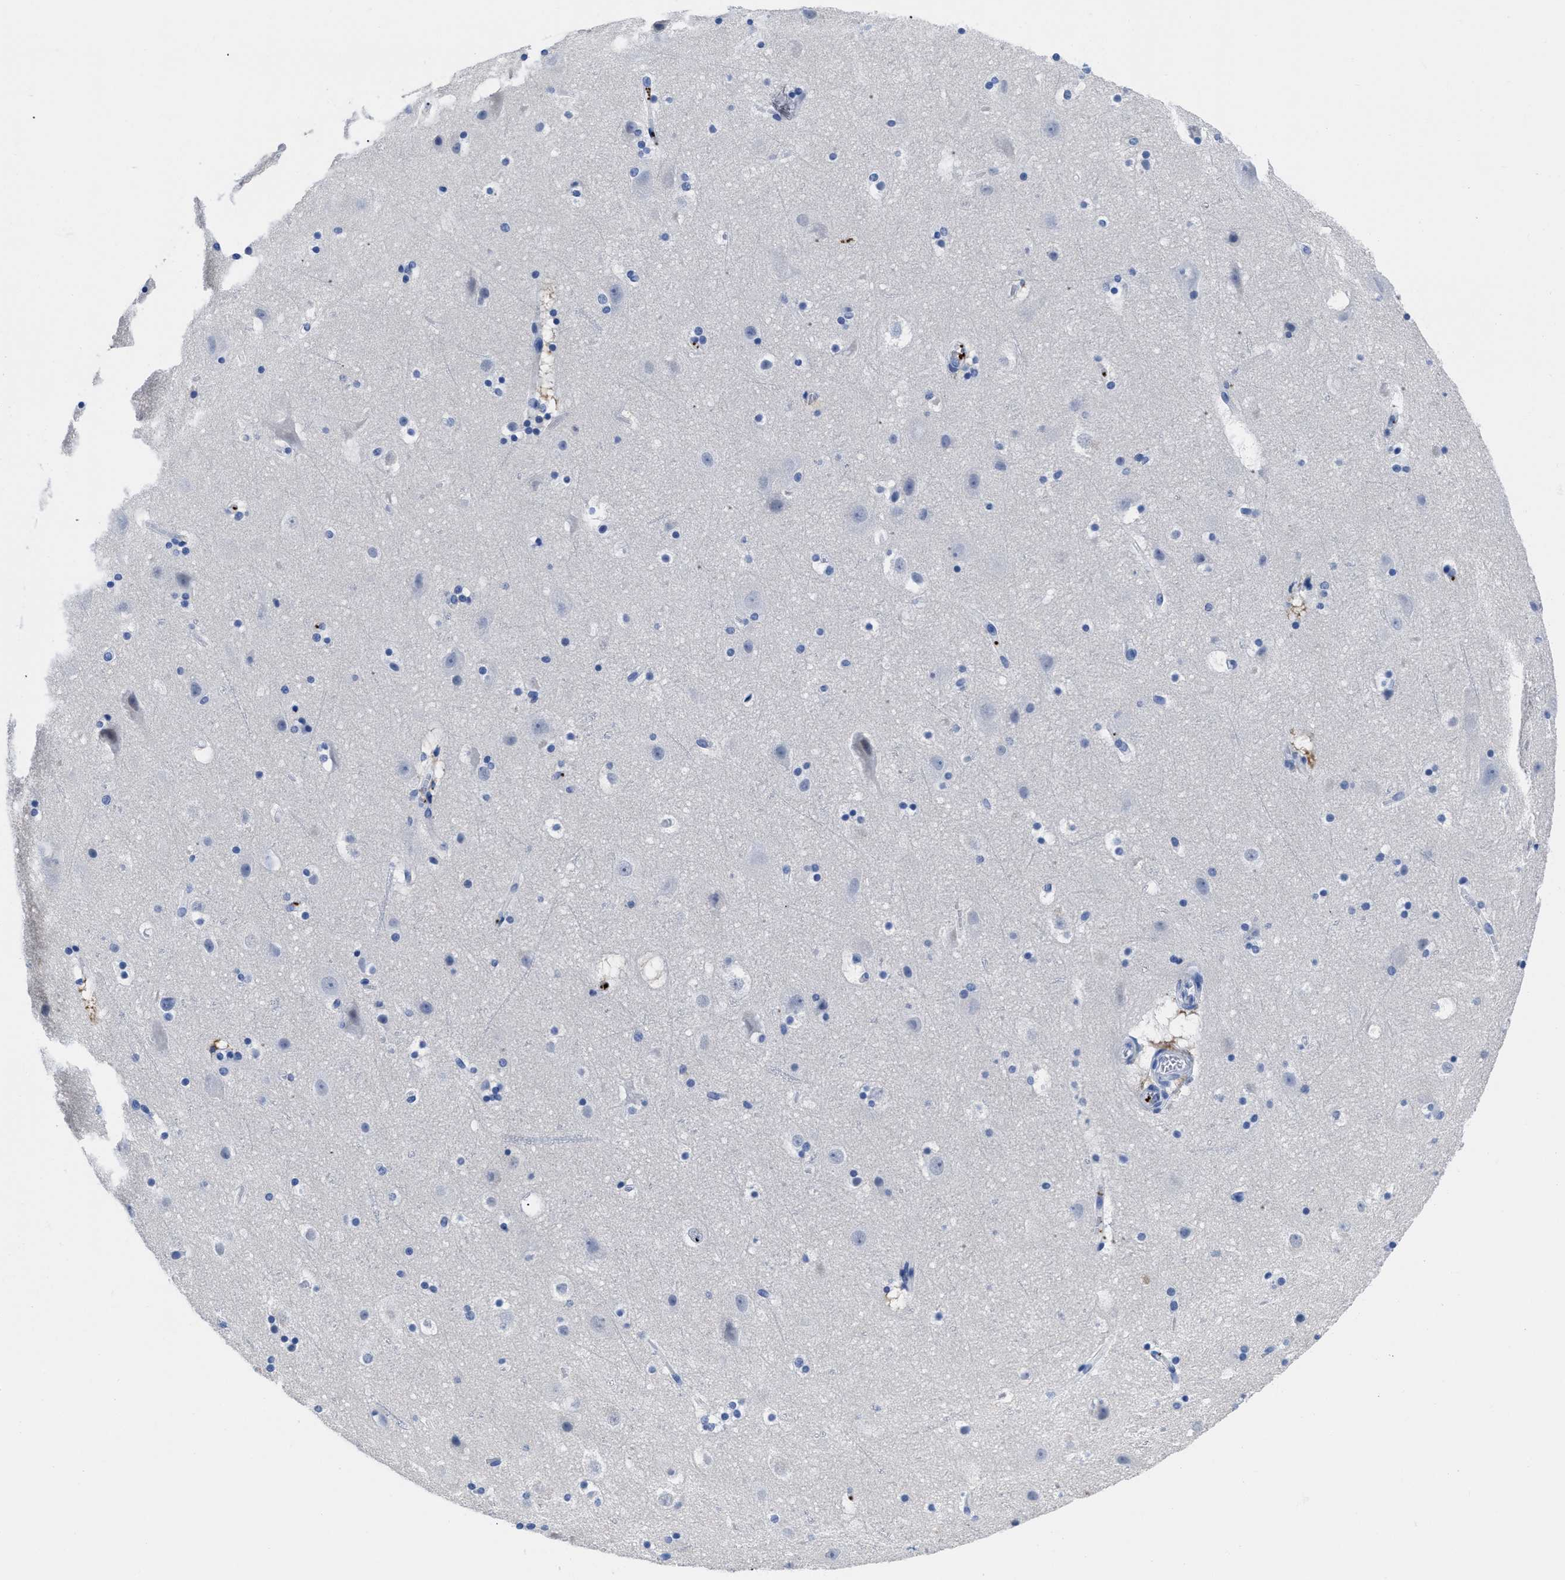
{"staining": {"intensity": "negative", "quantity": "none", "location": "none"}, "tissue": "cerebral cortex", "cell_type": "Endothelial cells", "image_type": "normal", "snomed": [{"axis": "morphology", "description": "Normal tissue, NOS"}, {"axis": "topography", "description": "Cerebral cortex"}], "caption": "Micrograph shows no protein staining in endothelial cells of unremarkable cerebral cortex.", "gene": "TREML1", "patient": {"sex": "male", "age": 45}}